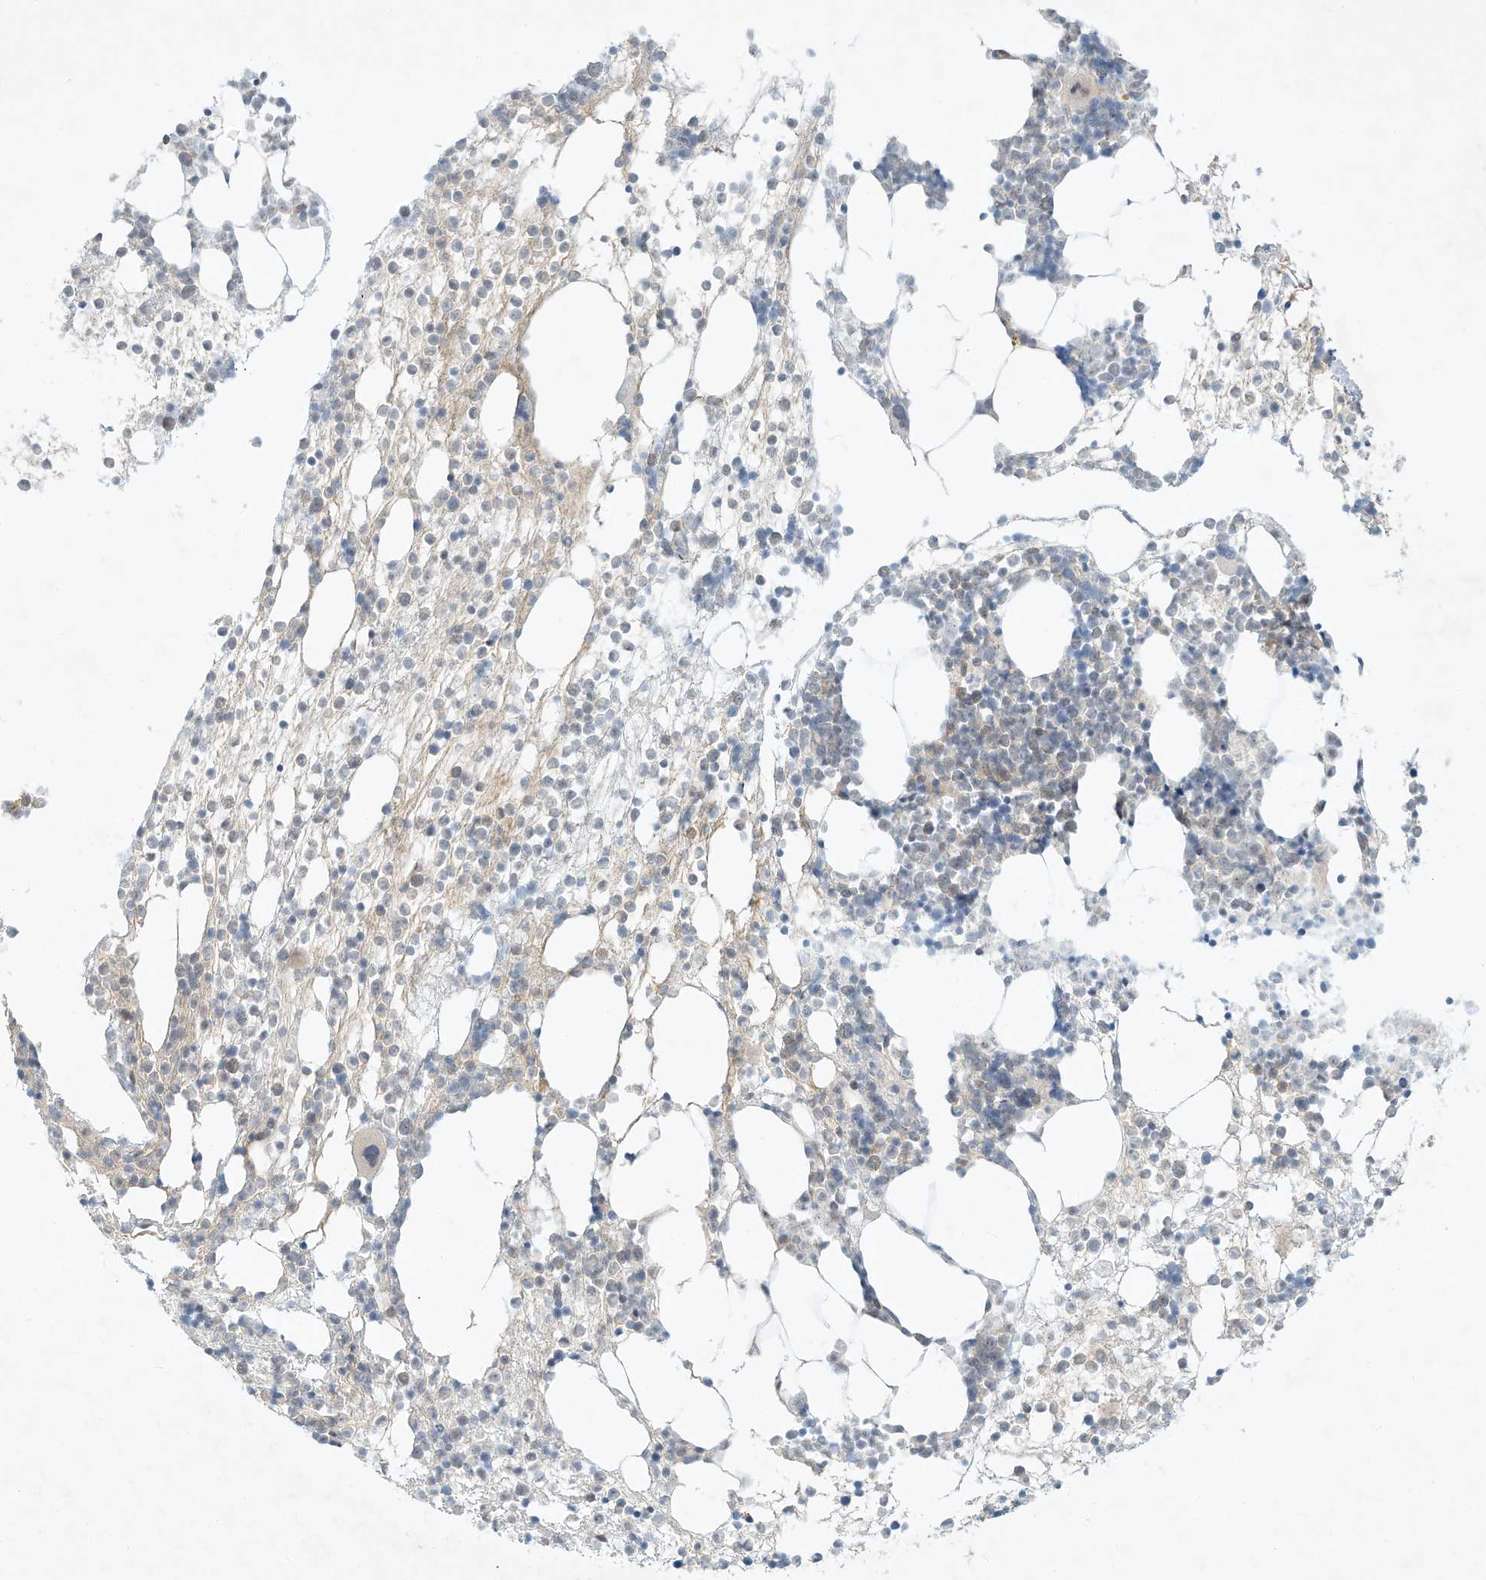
{"staining": {"intensity": "weak", "quantity": "<25%", "location": "nuclear"}, "tissue": "bone marrow", "cell_type": "Hematopoietic cells", "image_type": "normal", "snomed": [{"axis": "morphology", "description": "Normal tissue, NOS"}, {"axis": "topography", "description": "Bone marrow"}], "caption": "DAB (3,3'-diaminobenzidine) immunohistochemical staining of benign bone marrow exhibits no significant expression in hematopoietic cells. (DAB IHC, high magnification).", "gene": "PAK6", "patient": {"sex": "male", "age": 54}}